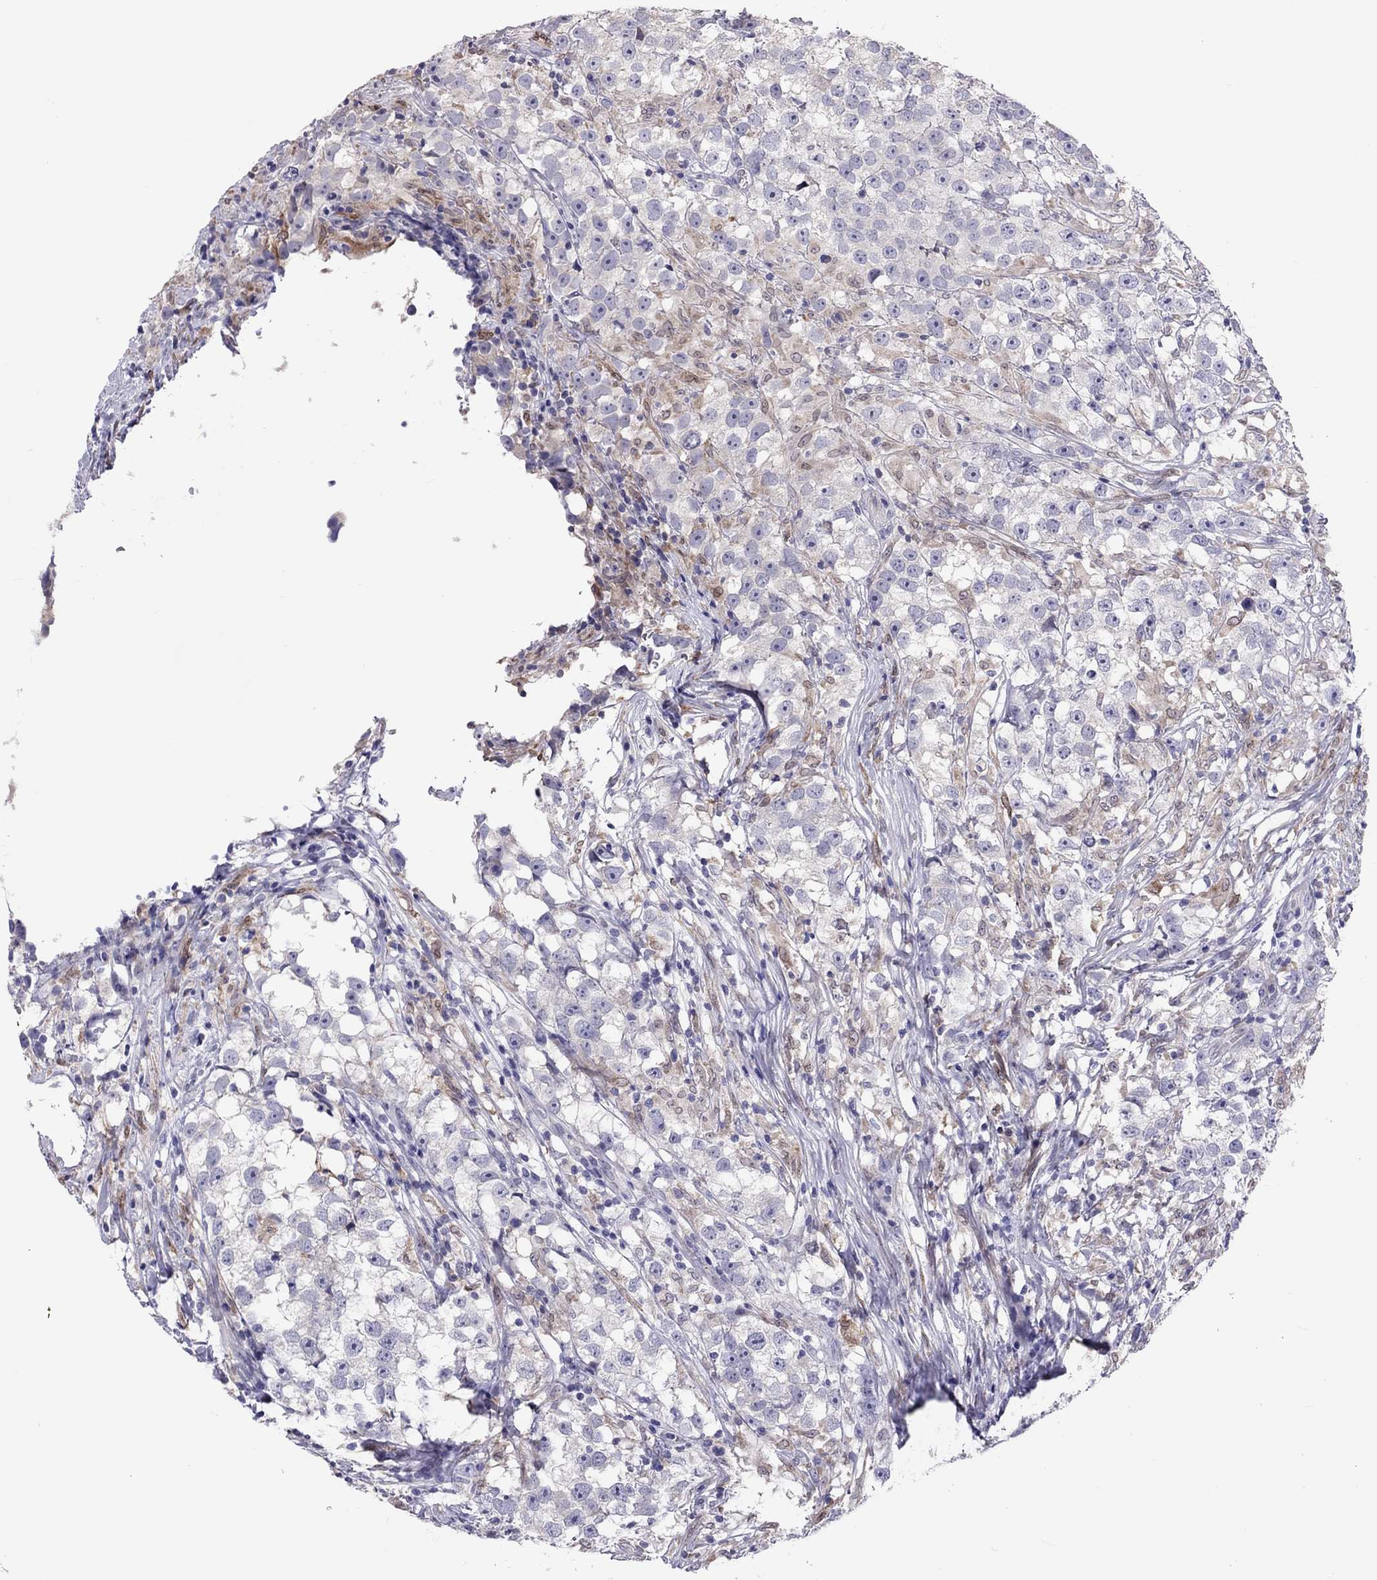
{"staining": {"intensity": "negative", "quantity": "none", "location": "none"}, "tissue": "testis cancer", "cell_type": "Tumor cells", "image_type": "cancer", "snomed": [{"axis": "morphology", "description": "Seminoma, NOS"}, {"axis": "topography", "description": "Testis"}], "caption": "Testis cancer was stained to show a protein in brown. There is no significant expression in tumor cells.", "gene": "ADORA2A", "patient": {"sex": "male", "age": 46}}